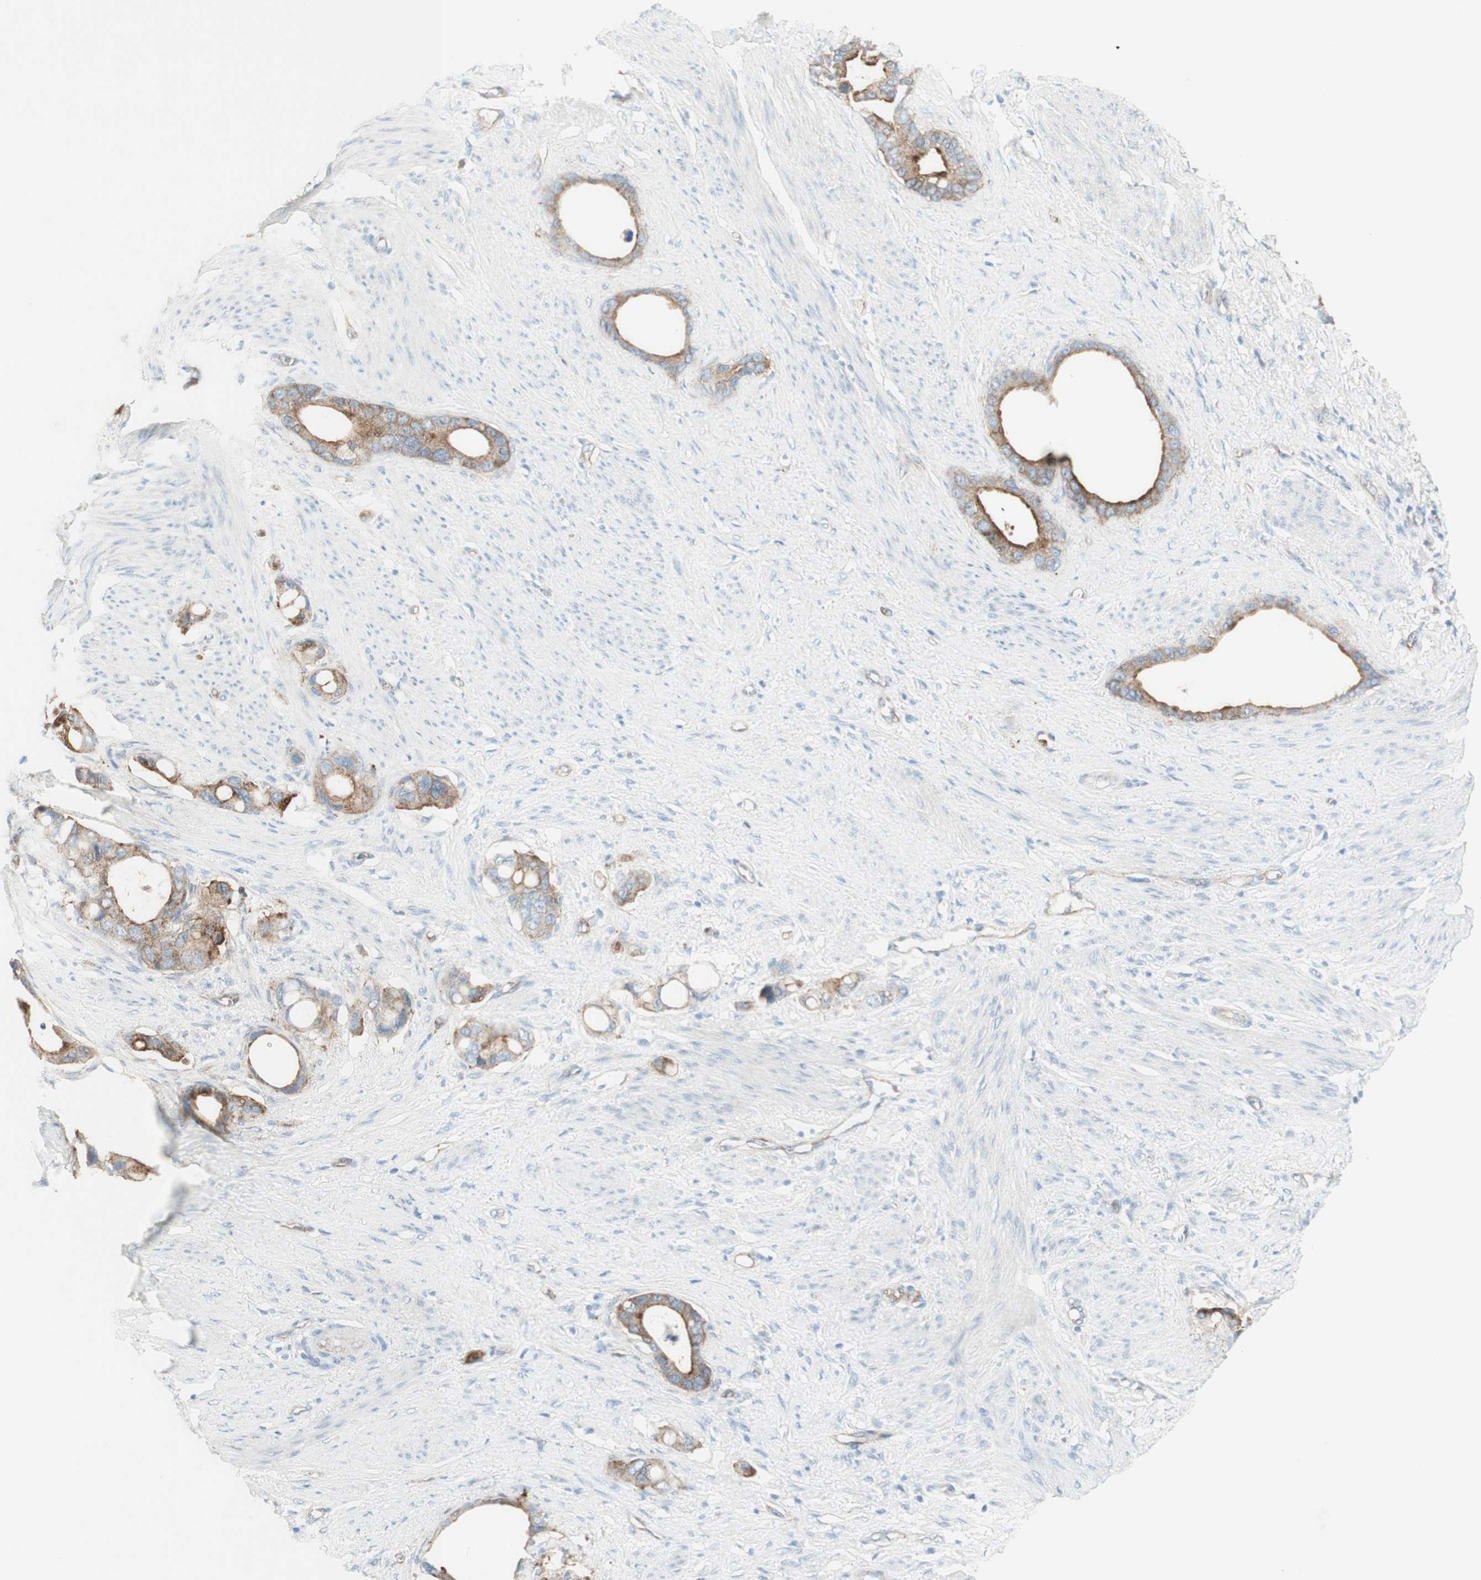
{"staining": {"intensity": "moderate", "quantity": "25%-75%", "location": "cytoplasmic/membranous"}, "tissue": "stomach cancer", "cell_type": "Tumor cells", "image_type": "cancer", "snomed": [{"axis": "morphology", "description": "Adenocarcinoma, NOS"}, {"axis": "topography", "description": "Stomach"}], "caption": "Tumor cells display medium levels of moderate cytoplasmic/membranous positivity in approximately 25%-75% of cells in human stomach cancer (adenocarcinoma).", "gene": "MYO6", "patient": {"sex": "female", "age": 75}}